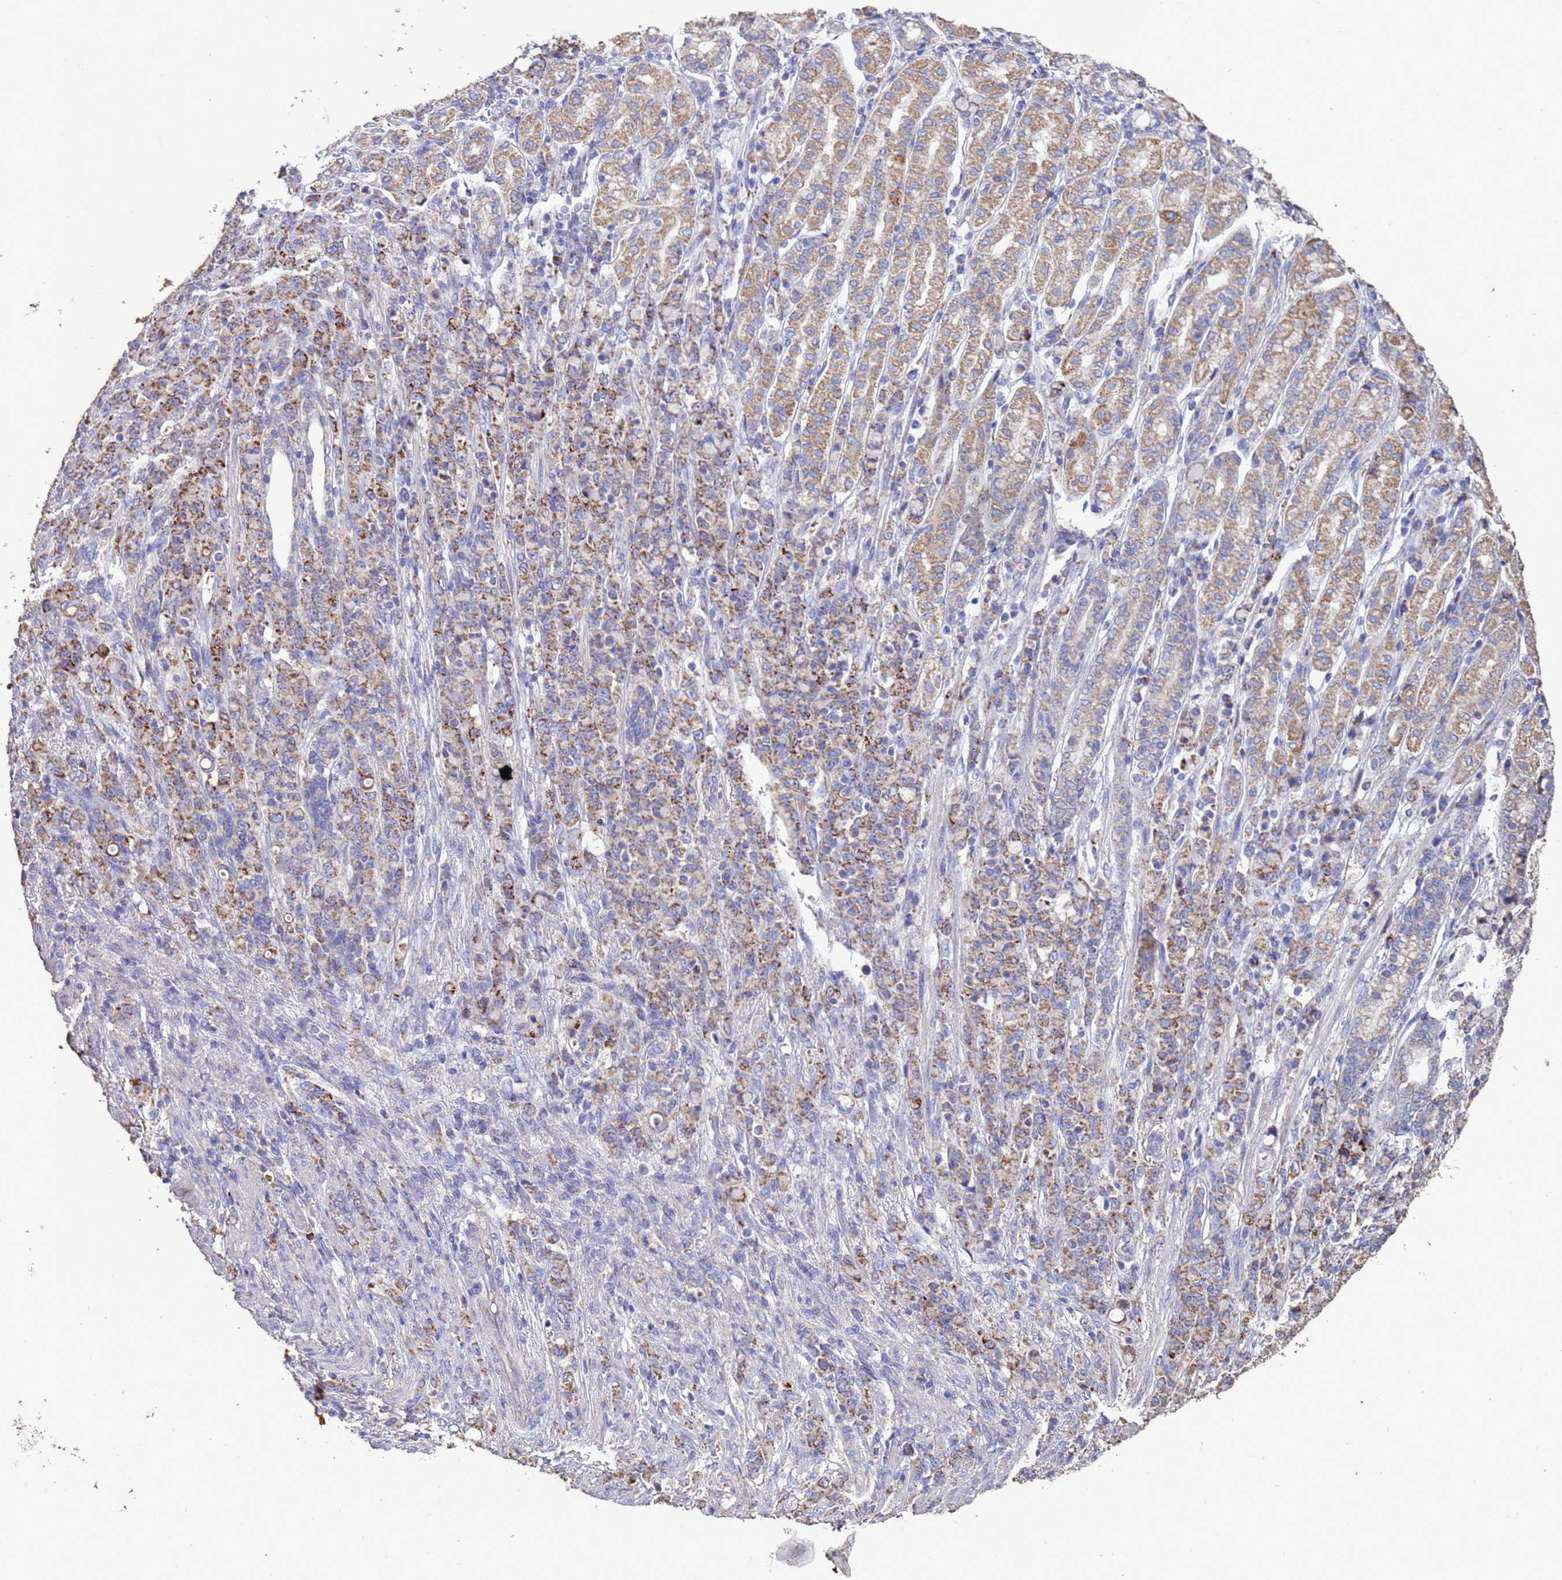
{"staining": {"intensity": "moderate", "quantity": "25%-75%", "location": "cytoplasmic/membranous"}, "tissue": "stomach cancer", "cell_type": "Tumor cells", "image_type": "cancer", "snomed": [{"axis": "morphology", "description": "Adenocarcinoma, NOS"}, {"axis": "topography", "description": "Stomach"}], "caption": "Immunohistochemical staining of human stomach adenocarcinoma demonstrates moderate cytoplasmic/membranous protein expression in approximately 25%-75% of tumor cells.", "gene": "ZNFX1", "patient": {"sex": "female", "age": 79}}